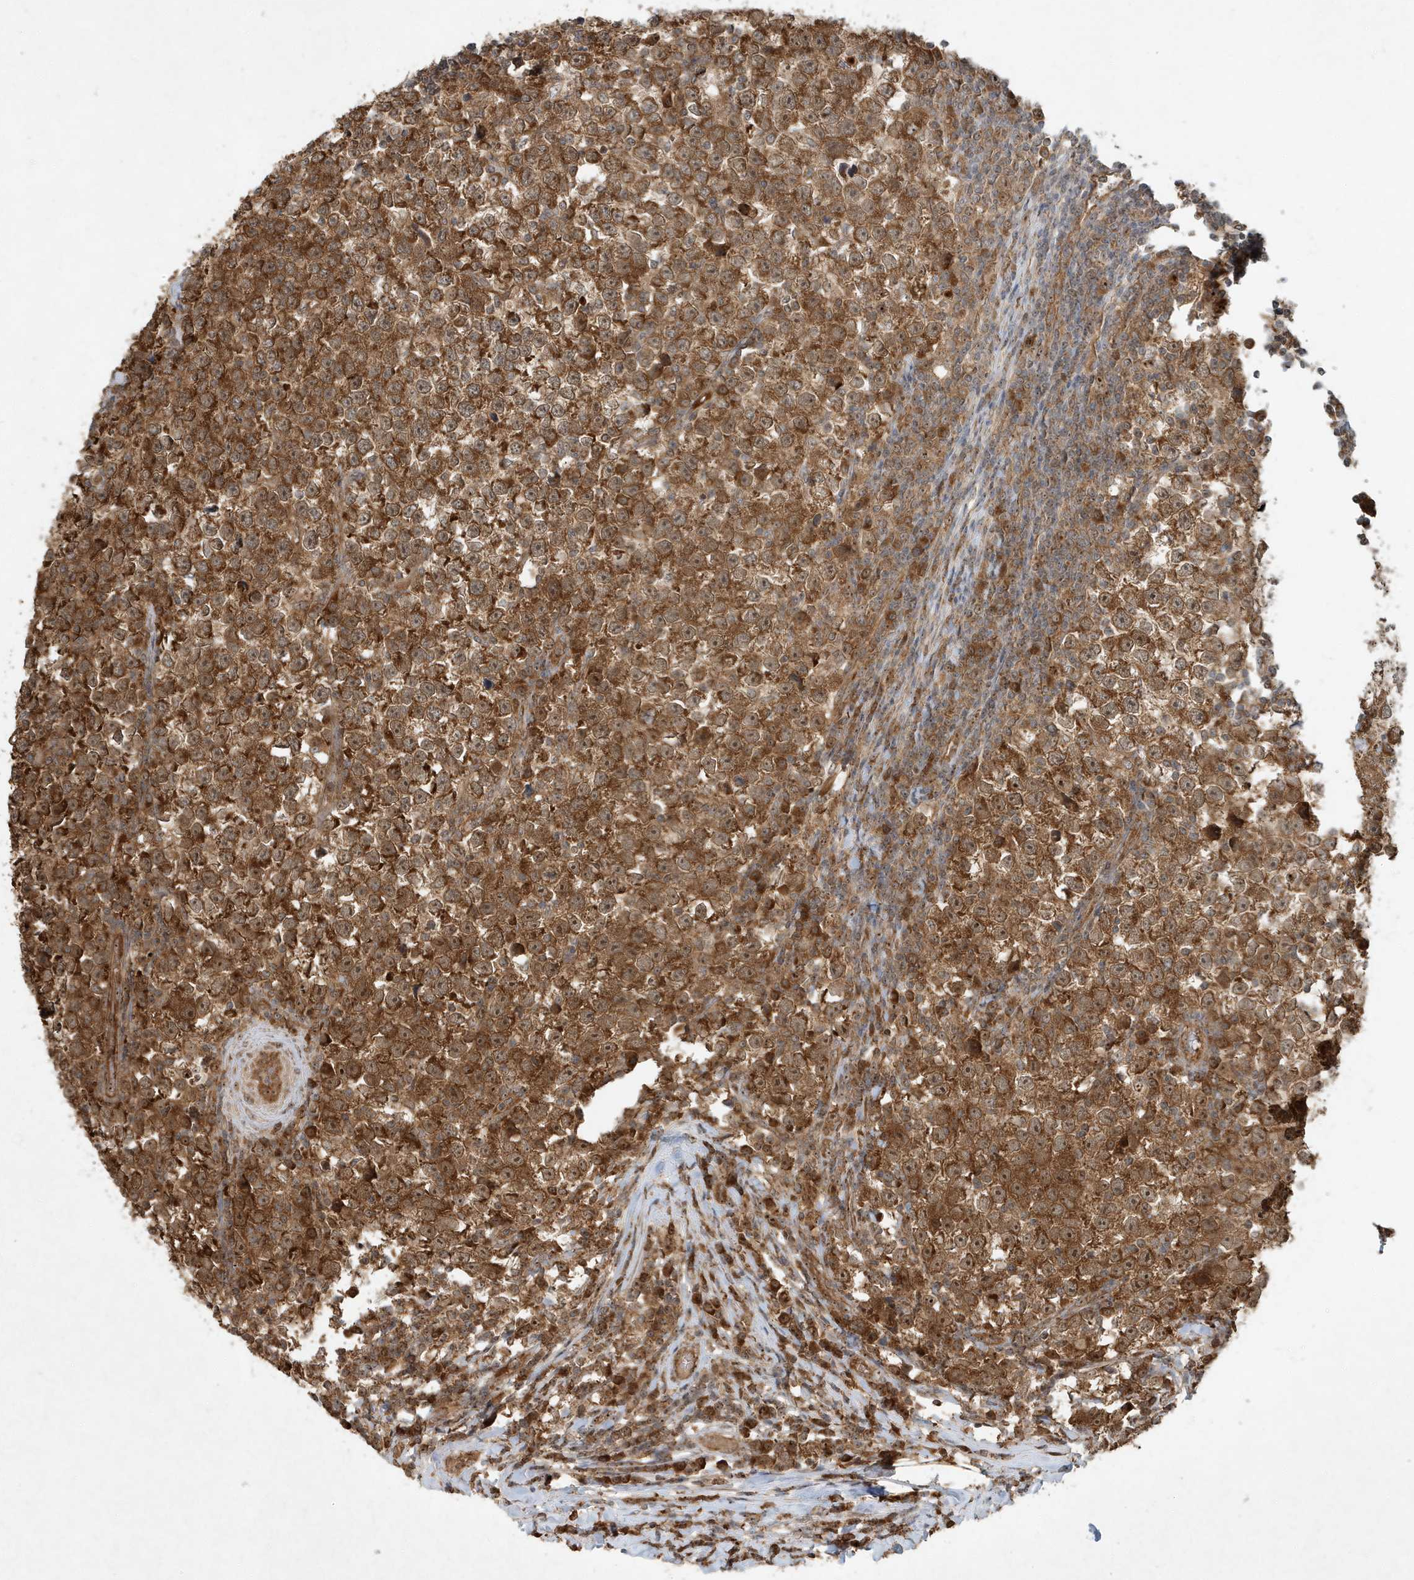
{"staining": {"intensity": "strong", "quantity": ">75%", "location": "cytoplasmic/membranous,nuclear"}, "tissue": "testis cancer", "cell_type": "Tumor cells", "image_type": "cancer", "snomed": [{"axis": "morphology", "description": "Normal tissue, NOS"}, {"axis": "morphology", "description": "Seminoma, NOS"}, {"axis": "topography", "description": "Testis"}], "caption": "Immunohistochemical staining of seminoma (testis) shows high levels of strong cytoplasmic/membranous and nuclear protein staining in about >75% of tumor cells.", "gene": "ABCB9", "patient": {"sex": "male", "age": 43}}